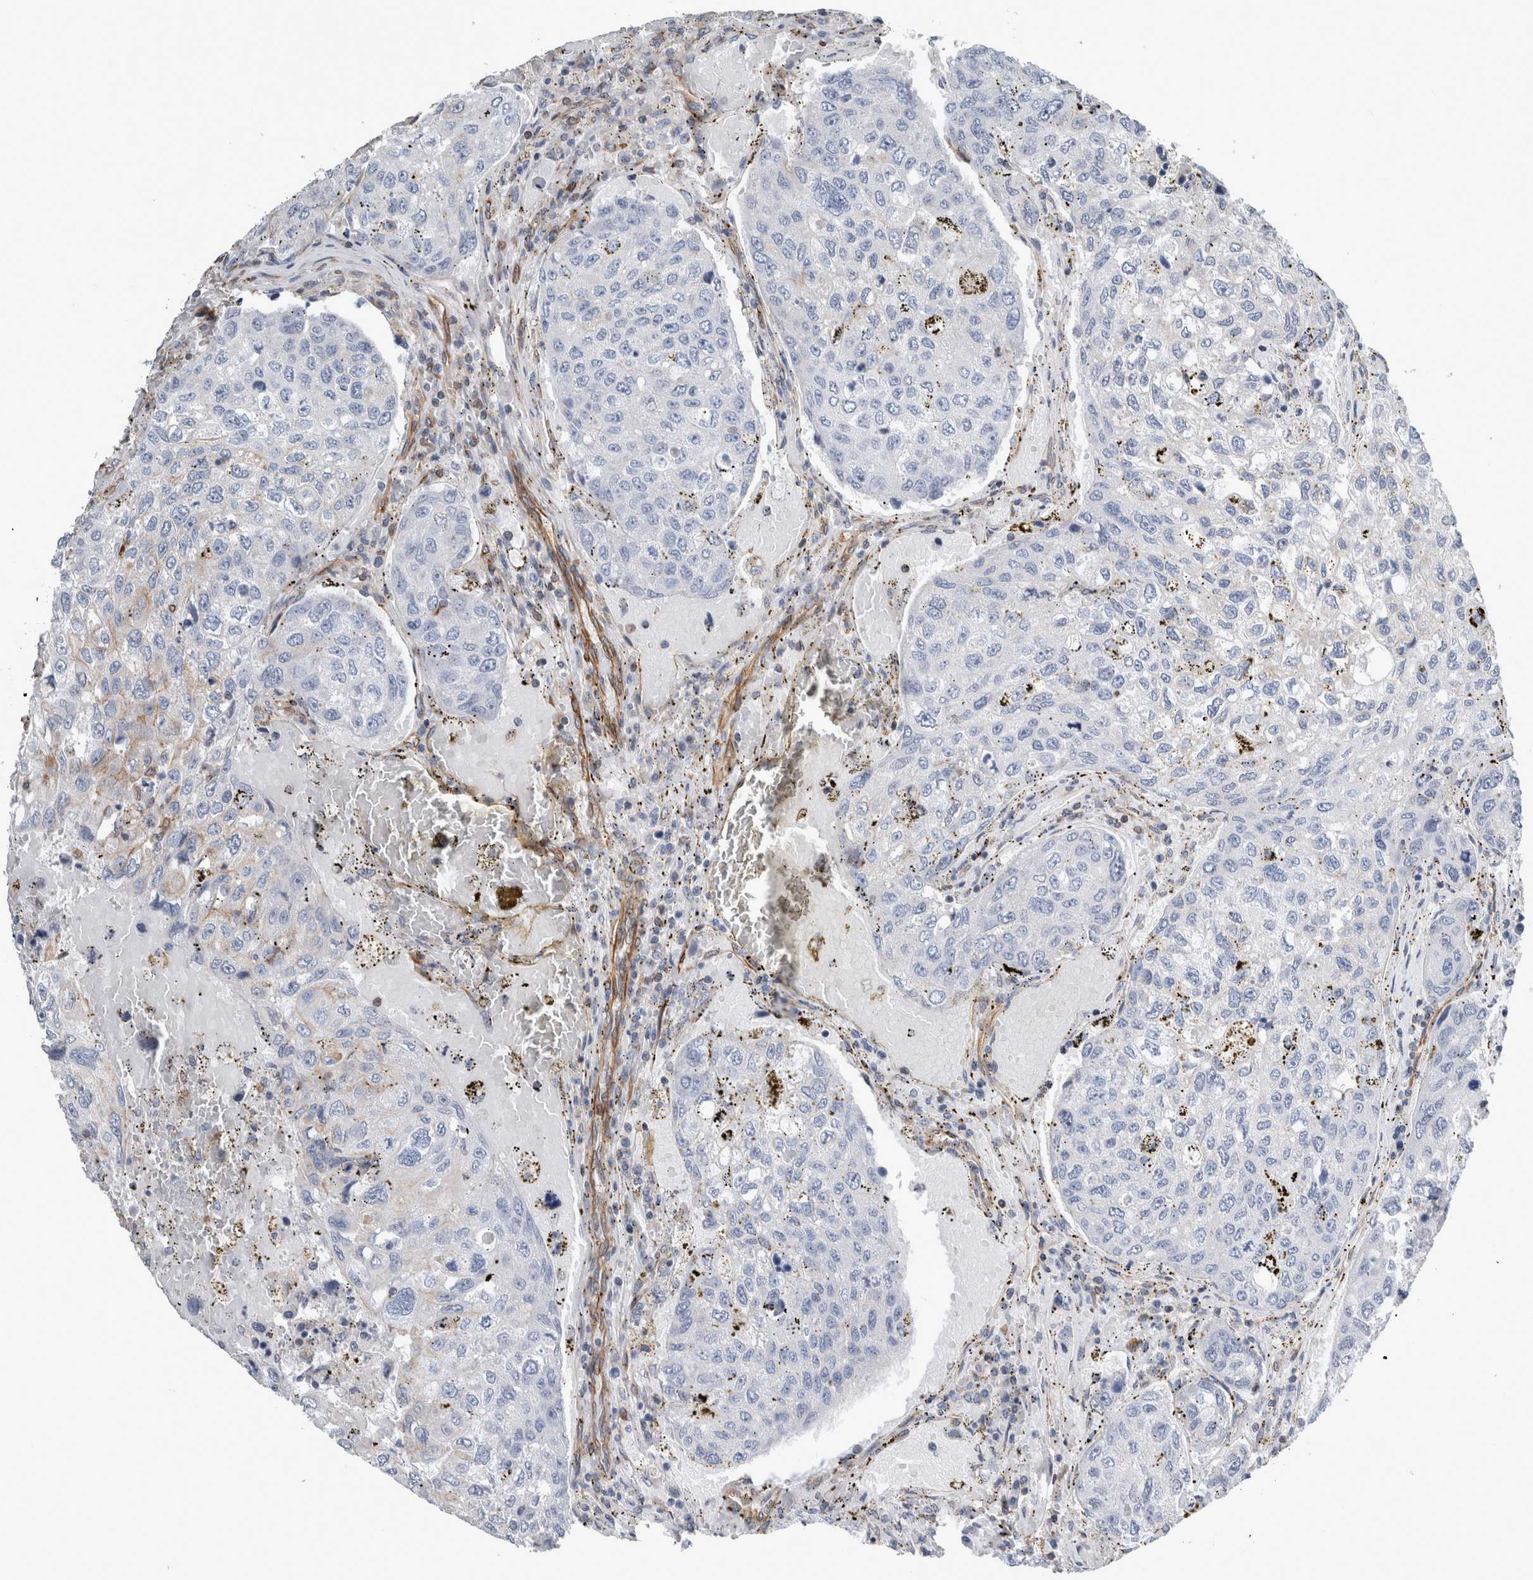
{"staining": {"intensity": "negative", "quantity": "none", "location": "none"}, "tissue": "urothelial cancer", "cell_type": "Tumor cells", "image_type": "cancer", "snomed": [{"axis": "morphology", "description": "Urothelial carcinoma, High grade"}, {"axis": "topography", "description": "Lymph node"}, {"axis": "topography", "description": "Urinary bladder"}], "caption": "Micrograph shows no significant protein positivity in tumor cells of high-grade urothelial carcinoma.", "gene": "PLEC", "patient": {"sex": "male", "age": 51}}